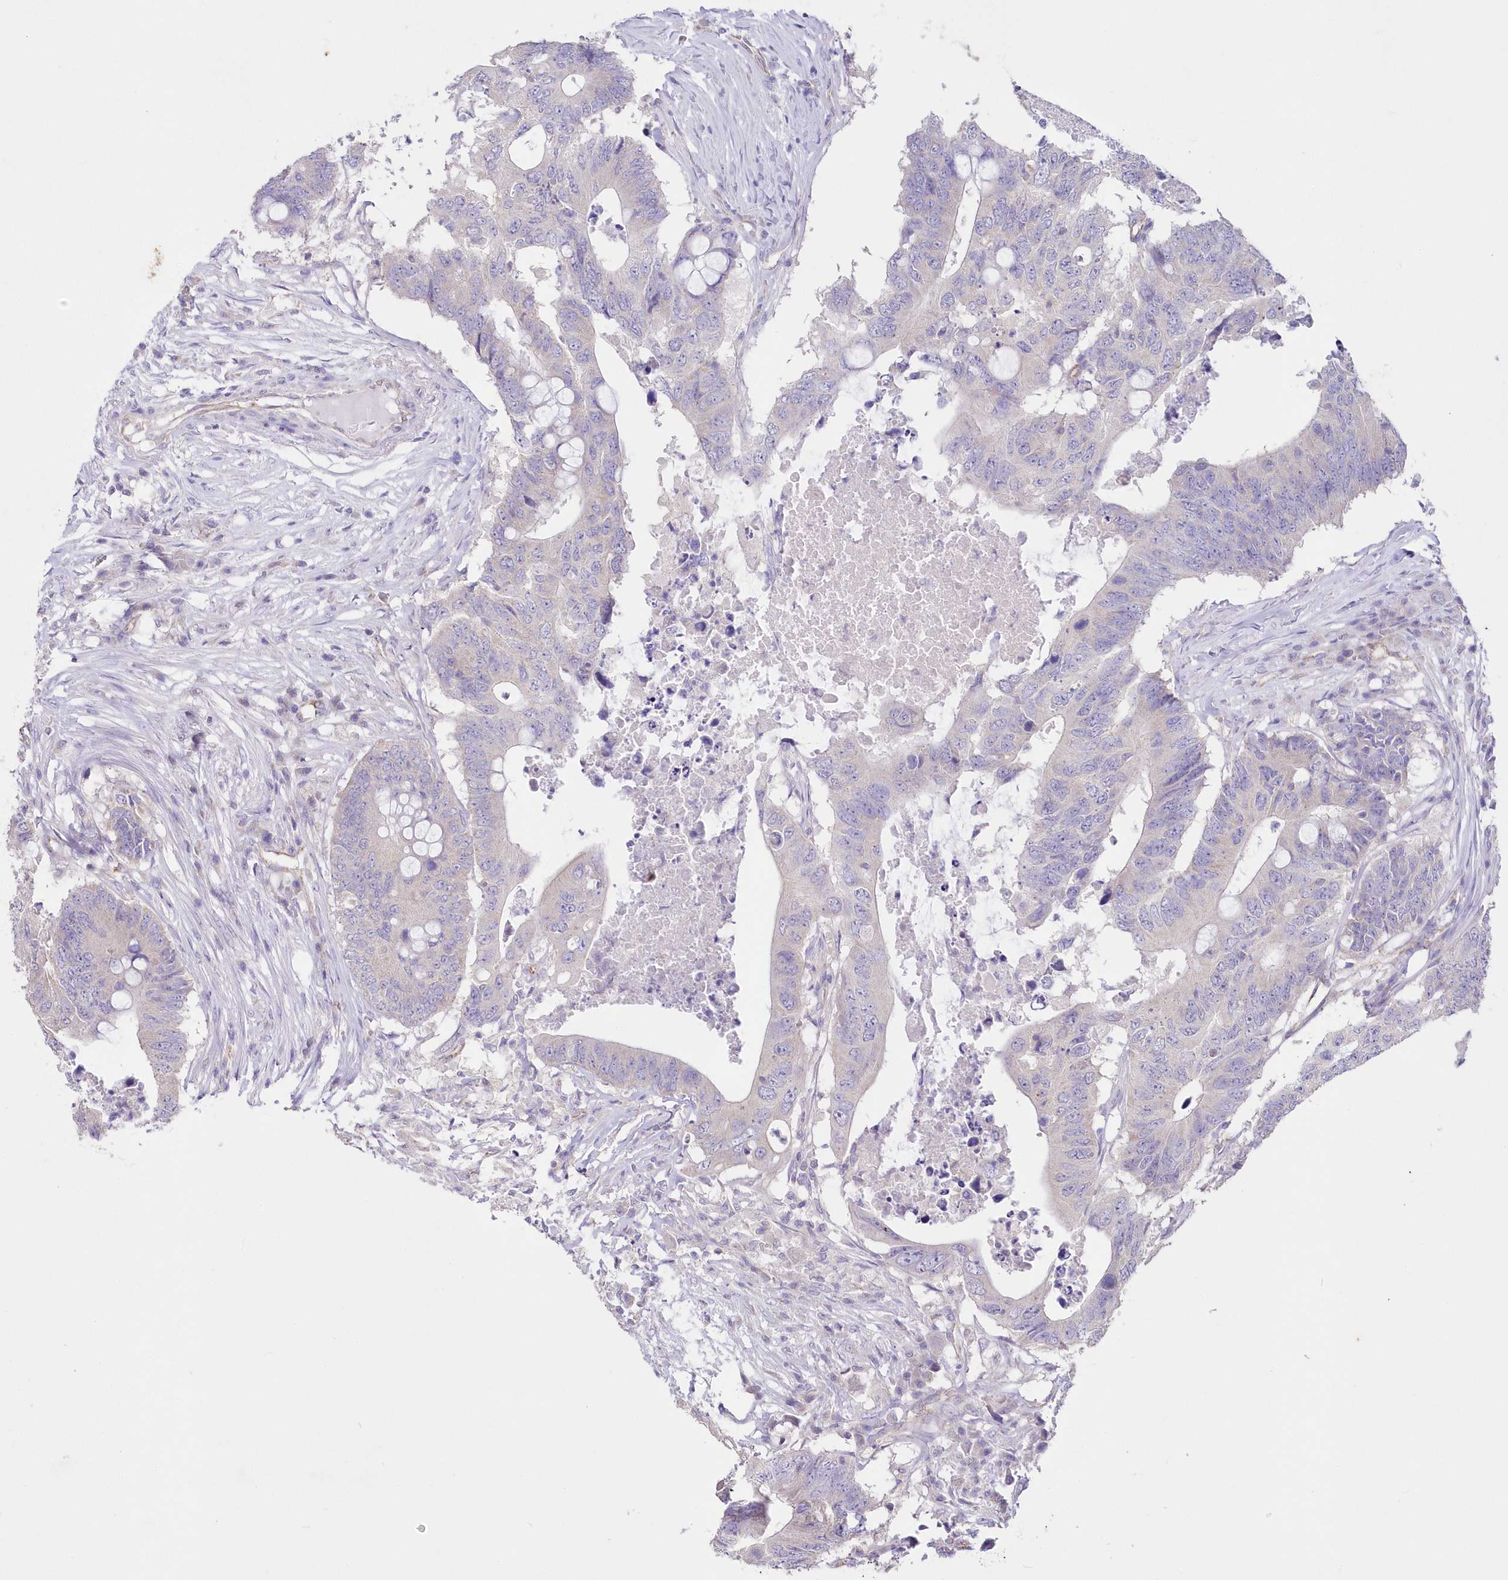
{"staining": {"intensity": "negative", "quantity": "none", "location": "none"}, "tissue": "colorectal cancer", "cell_type": "Tumor cells", "image_type": "cancer", "snomed": [{"axis": "morphology", "description": "Adenocarcinoma, NOS"}, {"axis": "topography", "description": "Colon"}], "caption": "This is an immunohistochemistry image of colorectal cancer. There is no staining in tumor cells.", "gene": "ITSN2", "patient": {"sex": "male", "age": 71}}